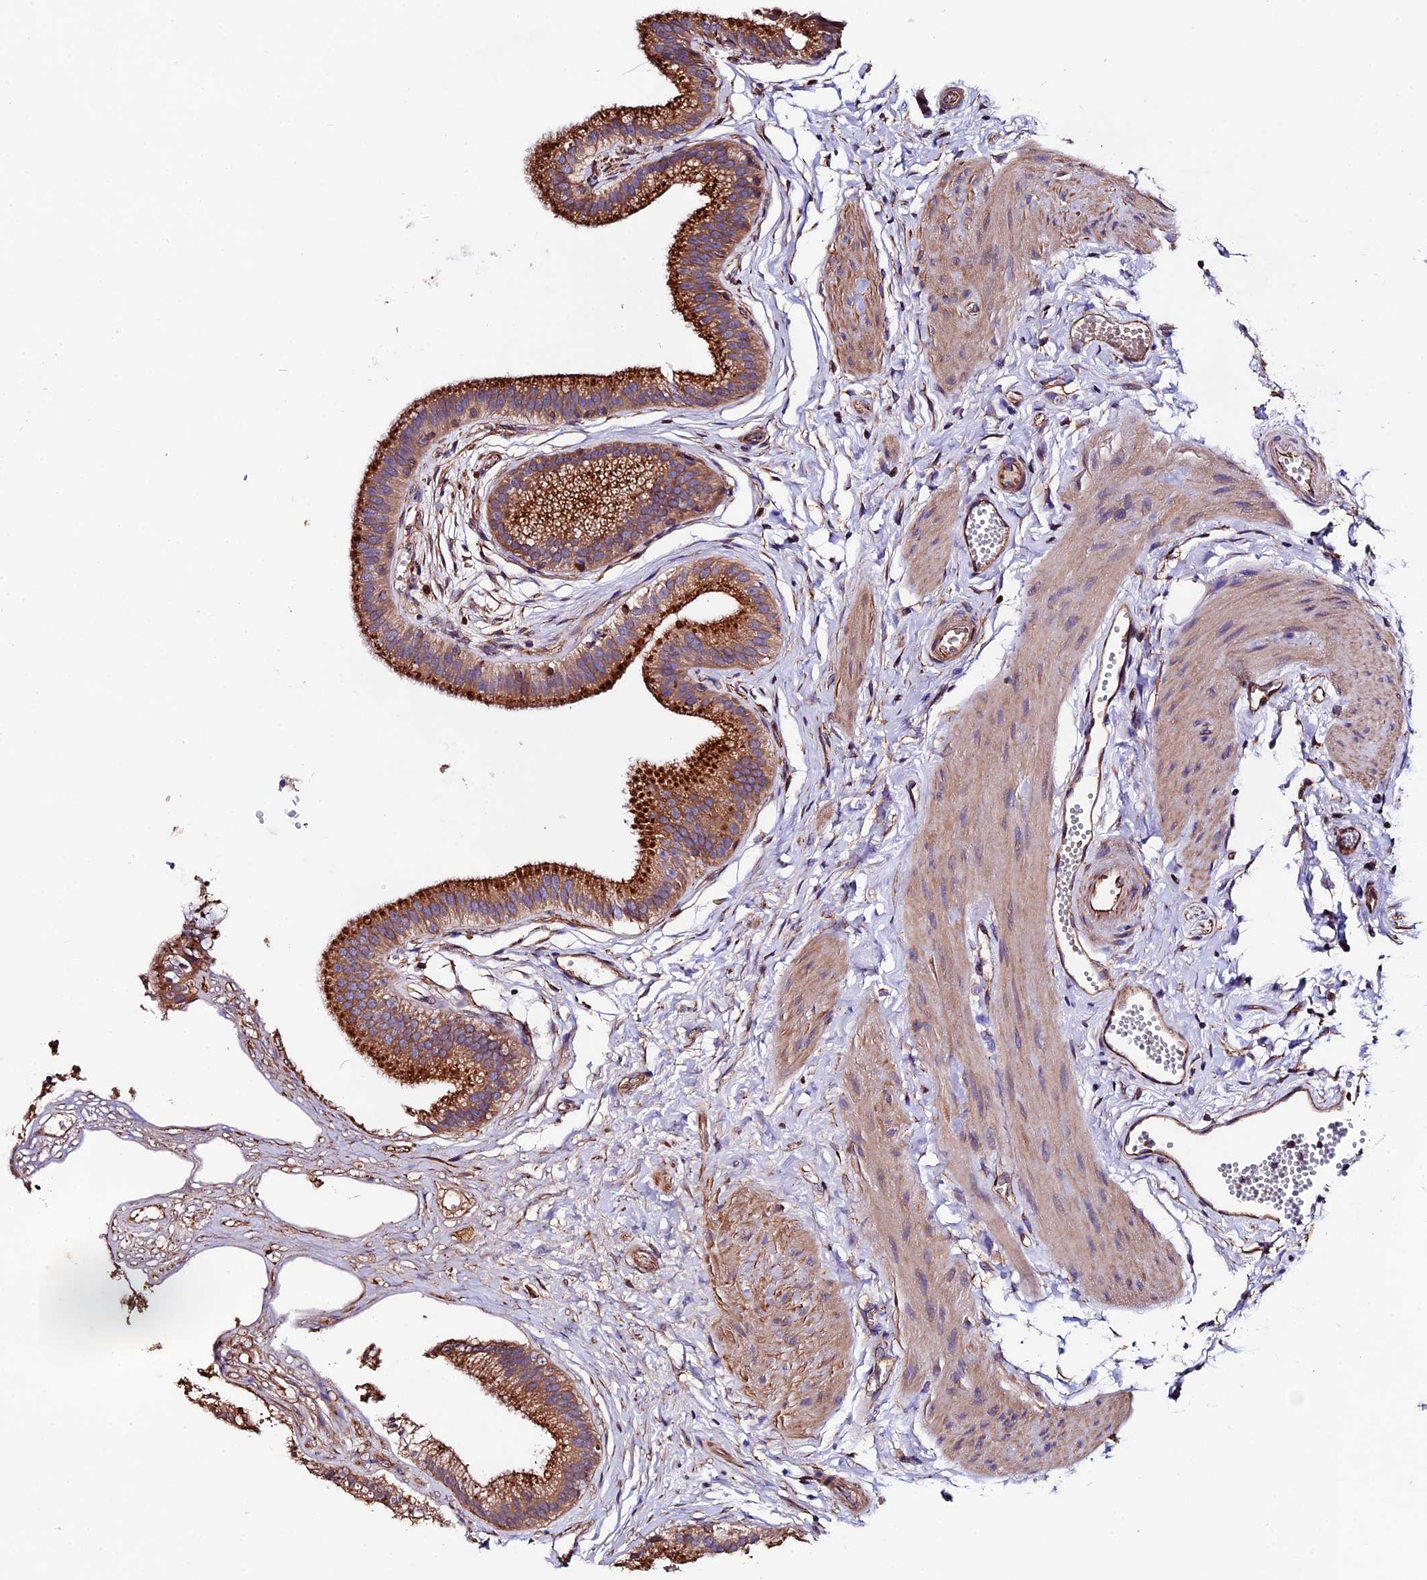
{"staining": {"intensity": "strong", "quantity": ">75%", "location": "cytoplasmic/membranous"}, "tissue": "gallbladder", "cell_type": "Glandular cells", "image_type": "normal", "snomed": [{"axis": "morphology", "description": "Normal tissue, NOS"}, {"axis": "topography", "description": "Gallbladder"}], "caption": "Gallbladder stained with immunohistochemistry (IHC) shows strong cytoplasmic/membranous staining in approximately >75% of glandular cells.", "gene": "CLN5", "patient": {"sex": "female", "age": 54}}